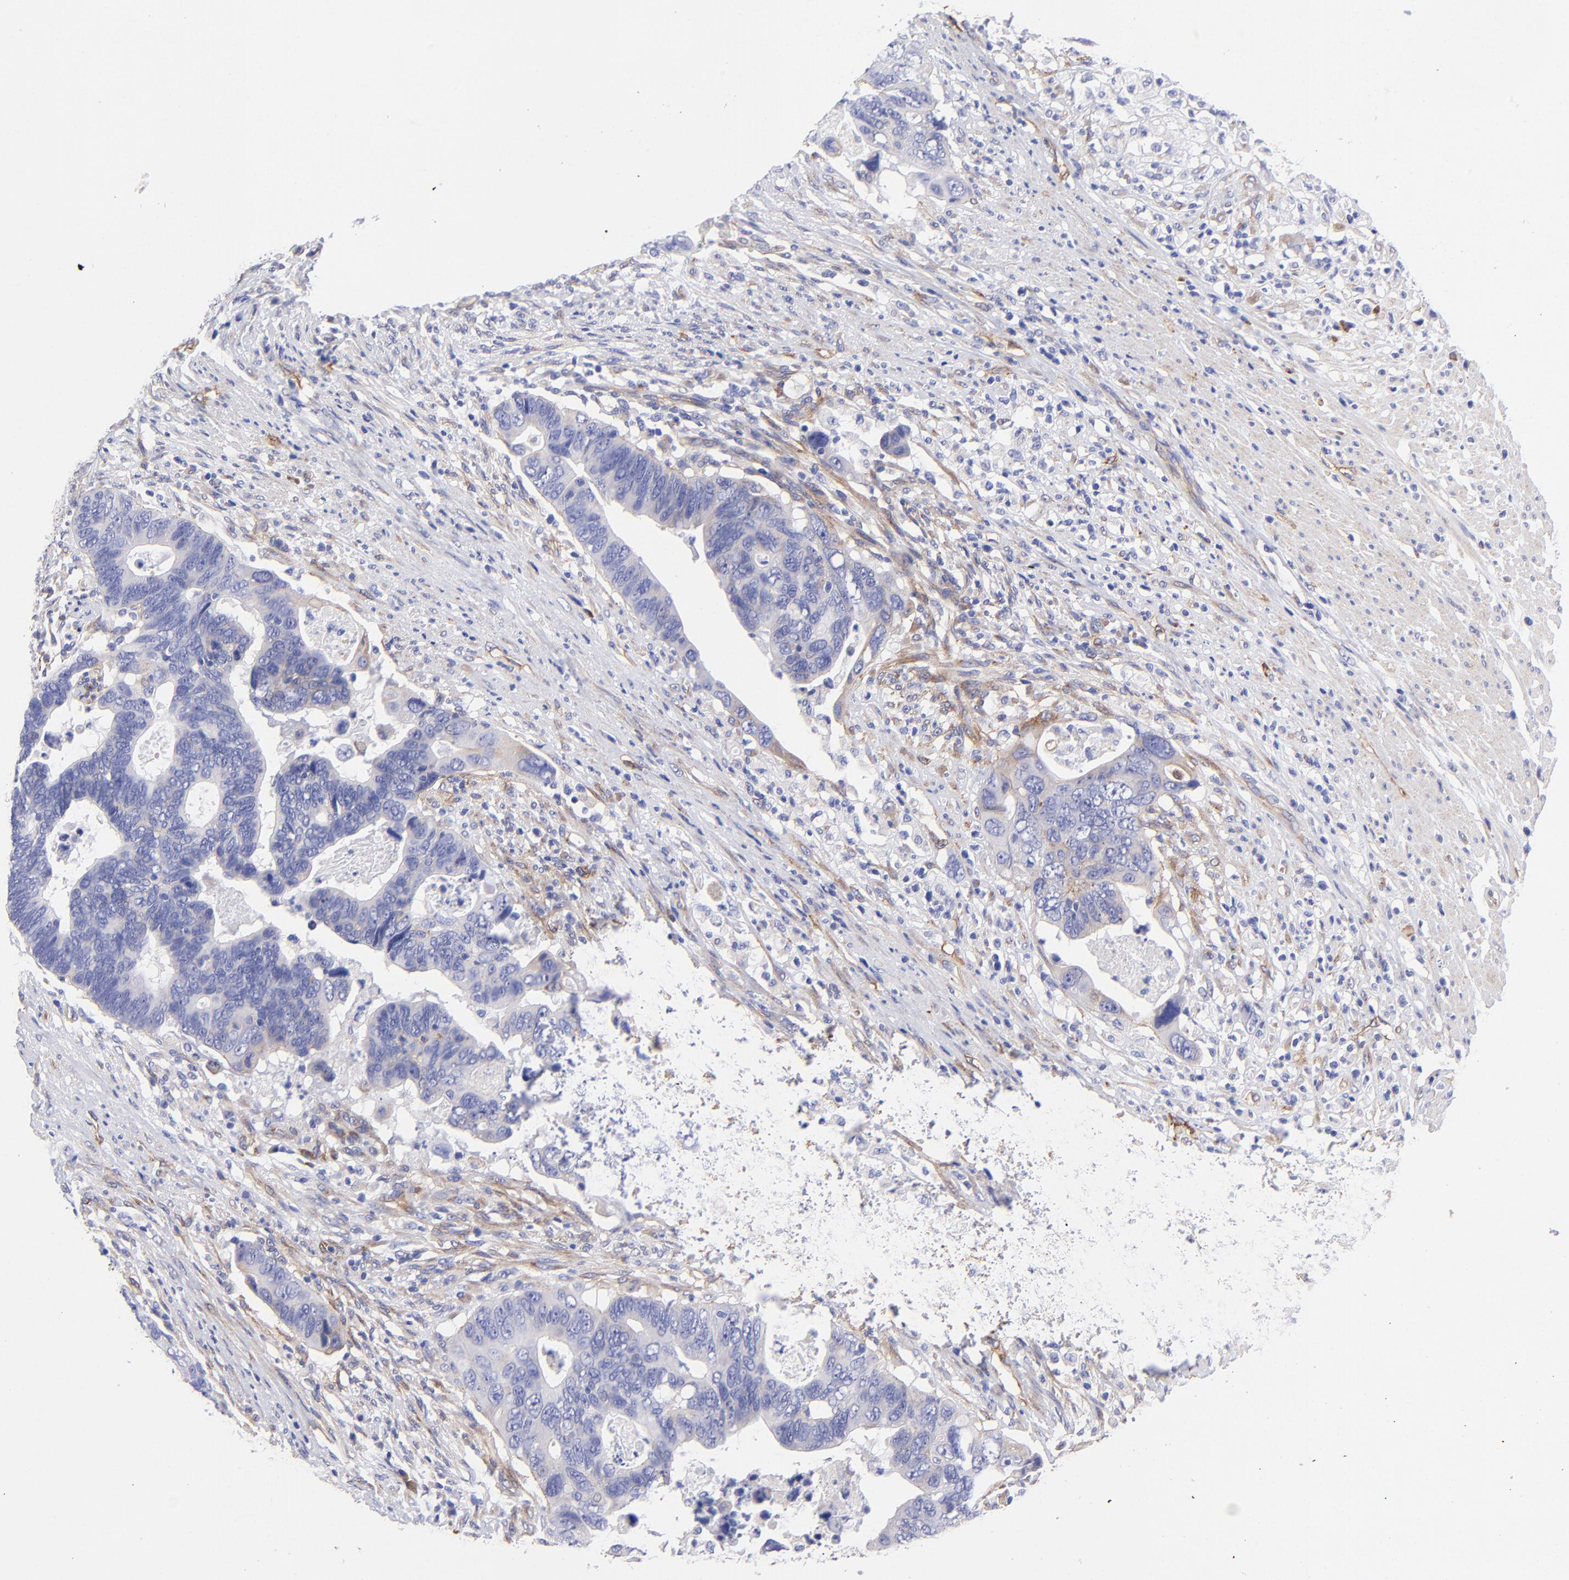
{"staining": {"intensity": "weak", "quantity": "<25%", "location": "cytoplasmic/membranous"}, "tissue": "colorectal cancer", "cell_type": "Tumor cells", "image_type": "cancer", "snomed": [{"axis": "morphology", "description": "Adenocarcinoma, NOS"}, {"axis": "topography", "description": "Rectum"}], "caption": "DAB immunohistochemical staining of human colorectal cancer demonstrates no significant expression in tumor cells.", "gene": "PPFIBP1", "patient": {"sex": "male", "age": 53}}